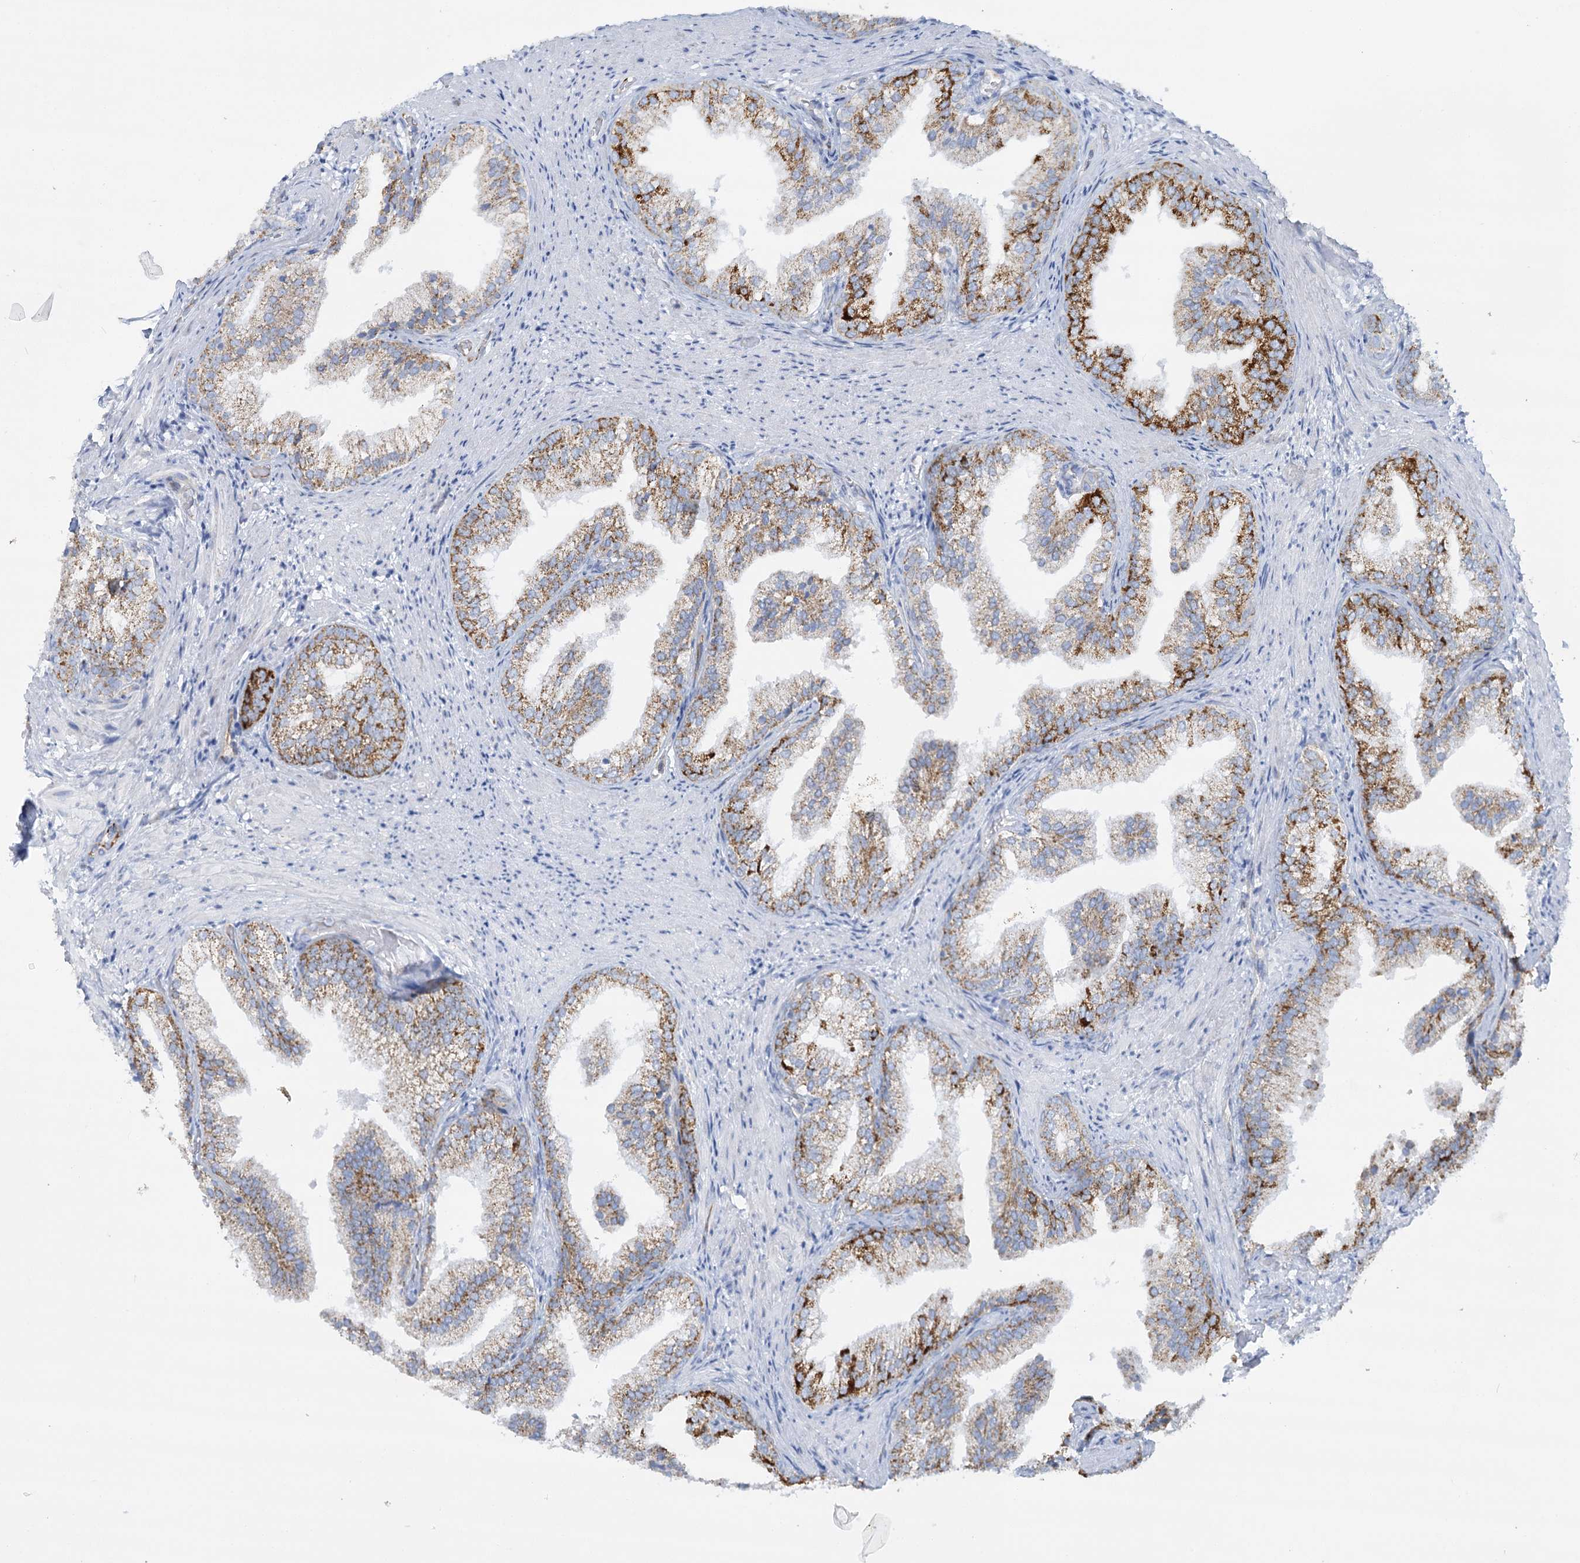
{"staining": {"intensity": "strong", "quantity": "<25%", "location": "cytoplasmic/membranous"}, "tissue": "prostate", "cell_type": "Glandular cells", "image_type": "normal", "snomed": [{"axis": "morphology", "description": "Normal tissue, NOS"}, {"axis": "topography", "description": "Prostate"}], "caption": "Immunohistochemical staining of benign prostate reveals strong cytoplasmic/membranous protein staining in approximately <25% of glandular cells. (Stains: DAB in brown, nuclei in blue, Microscopy: brightfield microscopy at high magnification).", "gene": "DHTKD1", "patient": {"sex": "male", "age": 76}}